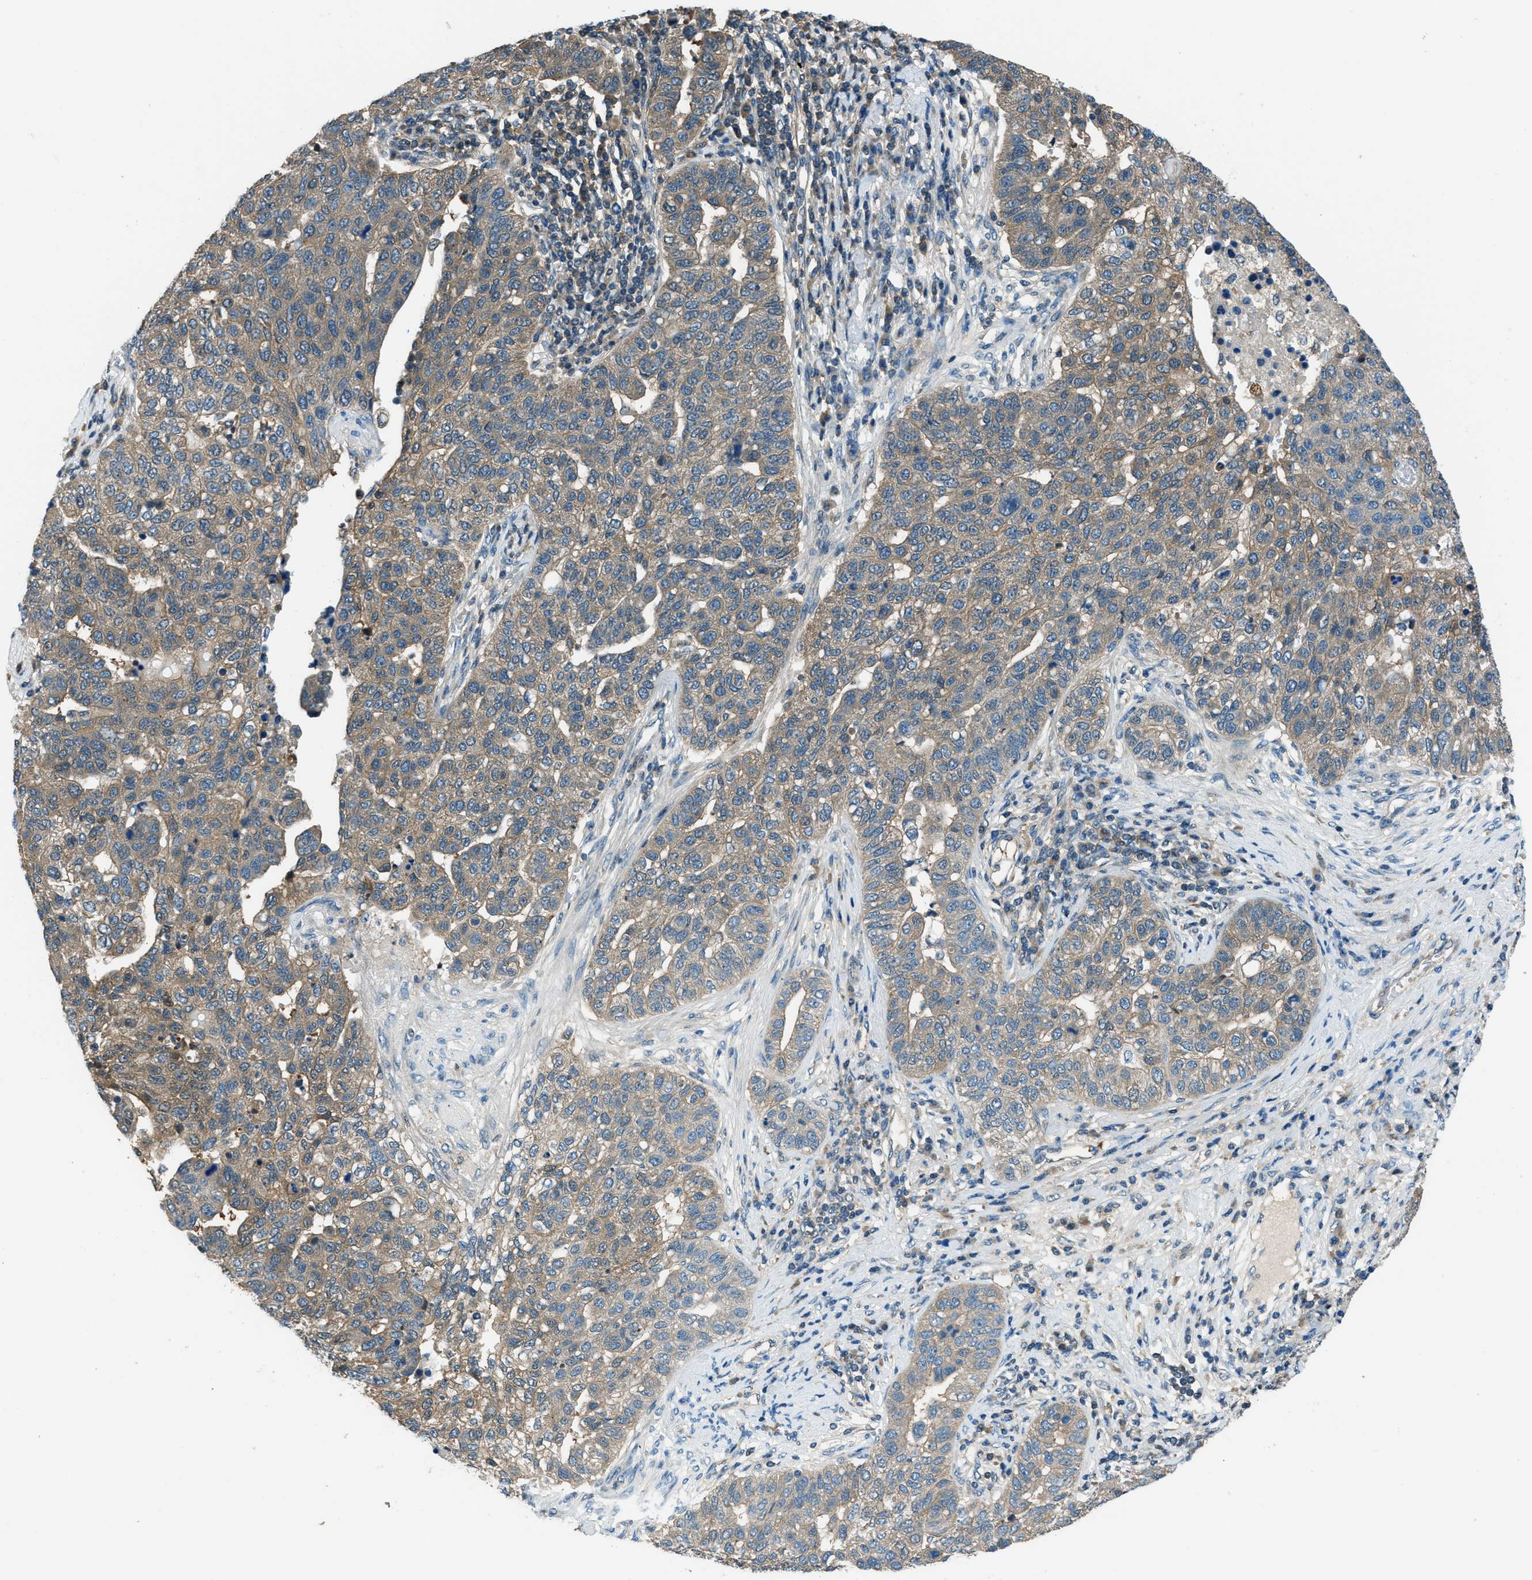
{"staining": {"intensity": "moderate", "quantity": ">75%", "location": "cytoplasmic/membranous"}, "tissue": "pancreatic cancer", "cell_type": "Tumor cells", "image_type": "cancer", "snomed": [{"axis": "morphology", "description": "Adenocarcinoma, NOS"}, {"axis": "topography", "description": "Pancreas"}], "caption": "Human pancreatic cancer stained with a brown dye exhibits moderate cytoplasmic/membranous positive expression in about >75% of tumor cells.", "gene": "HEBP2", "patient": {"sex": "female", "age": 61}}